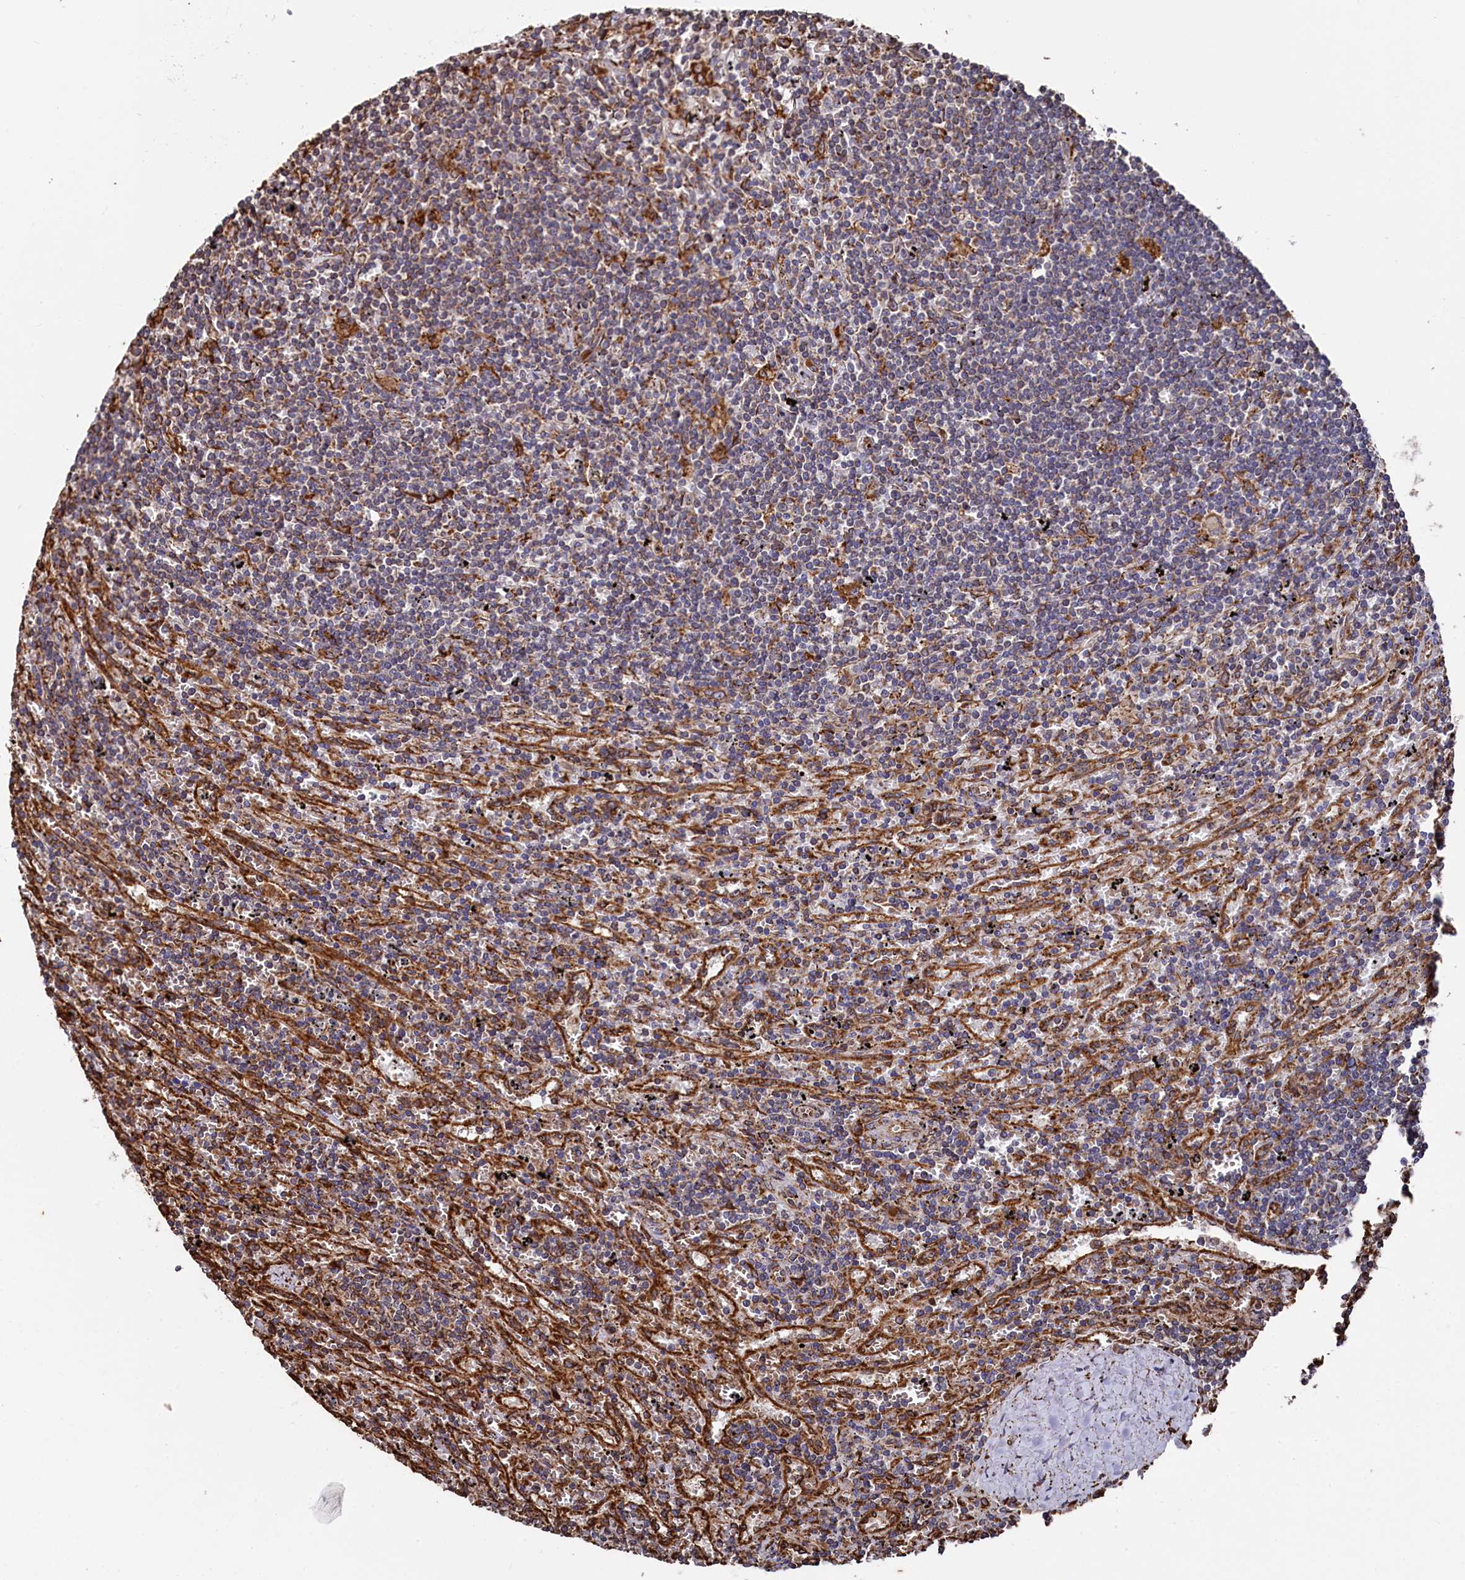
{"staining": {"intensity": "negative", "quantity": "none", "location": "none"}, "tissue": "lymphoma", "cell_type": "Tumor cells", "image_type": "cancer", "snomed": [{"axis": "morphology", "description": "Malignant lymphoma, non-Hodgkin's type, Low grade"}, {"axis": "topography", "description": "Spleen"}], "caption": "Tumor cells are negative for protein expression in human lymphoma.", "gene": "NEURL1B", "patient": {"sex": "male", "age": 76}}